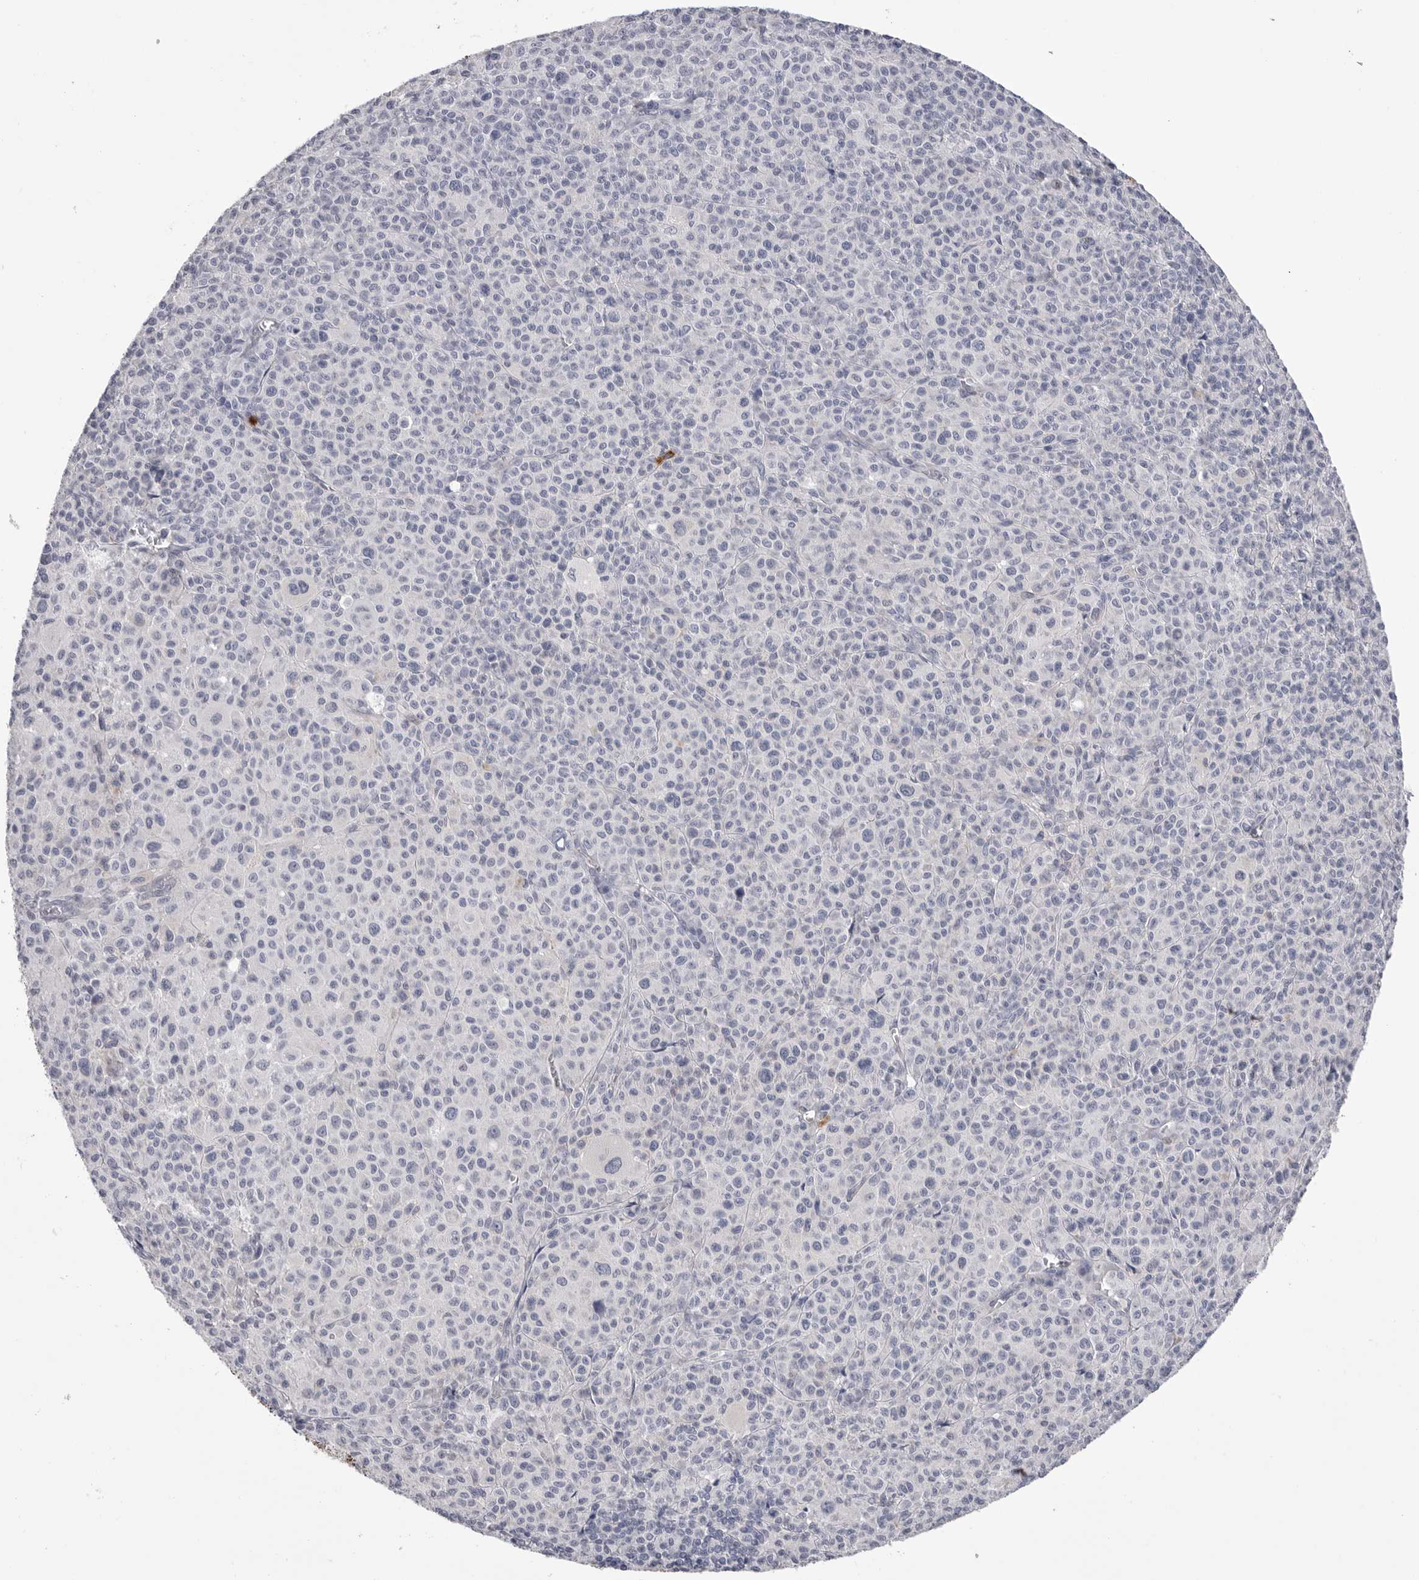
{"staining": {"intensity": "negative", "quantity": "none", "location": "none"}, "tissue": "melanoma", "cell_type": "Tumor cells", "image_type": "cancer", "snomed": [{"axis": "morphology", "description": "Malignant melanoma, Metastatic site"}, {"axis": "topography", "description": "Skin"}], "caption": "IHC micrograph of neoplastic tissue: melanoma stained with DAB (3,3'-diaminobenzidine) reveals no significant protein expression in tumor cells.", "gene": "DLGAP3", "patient": {"sex": "female", "age": 74}}